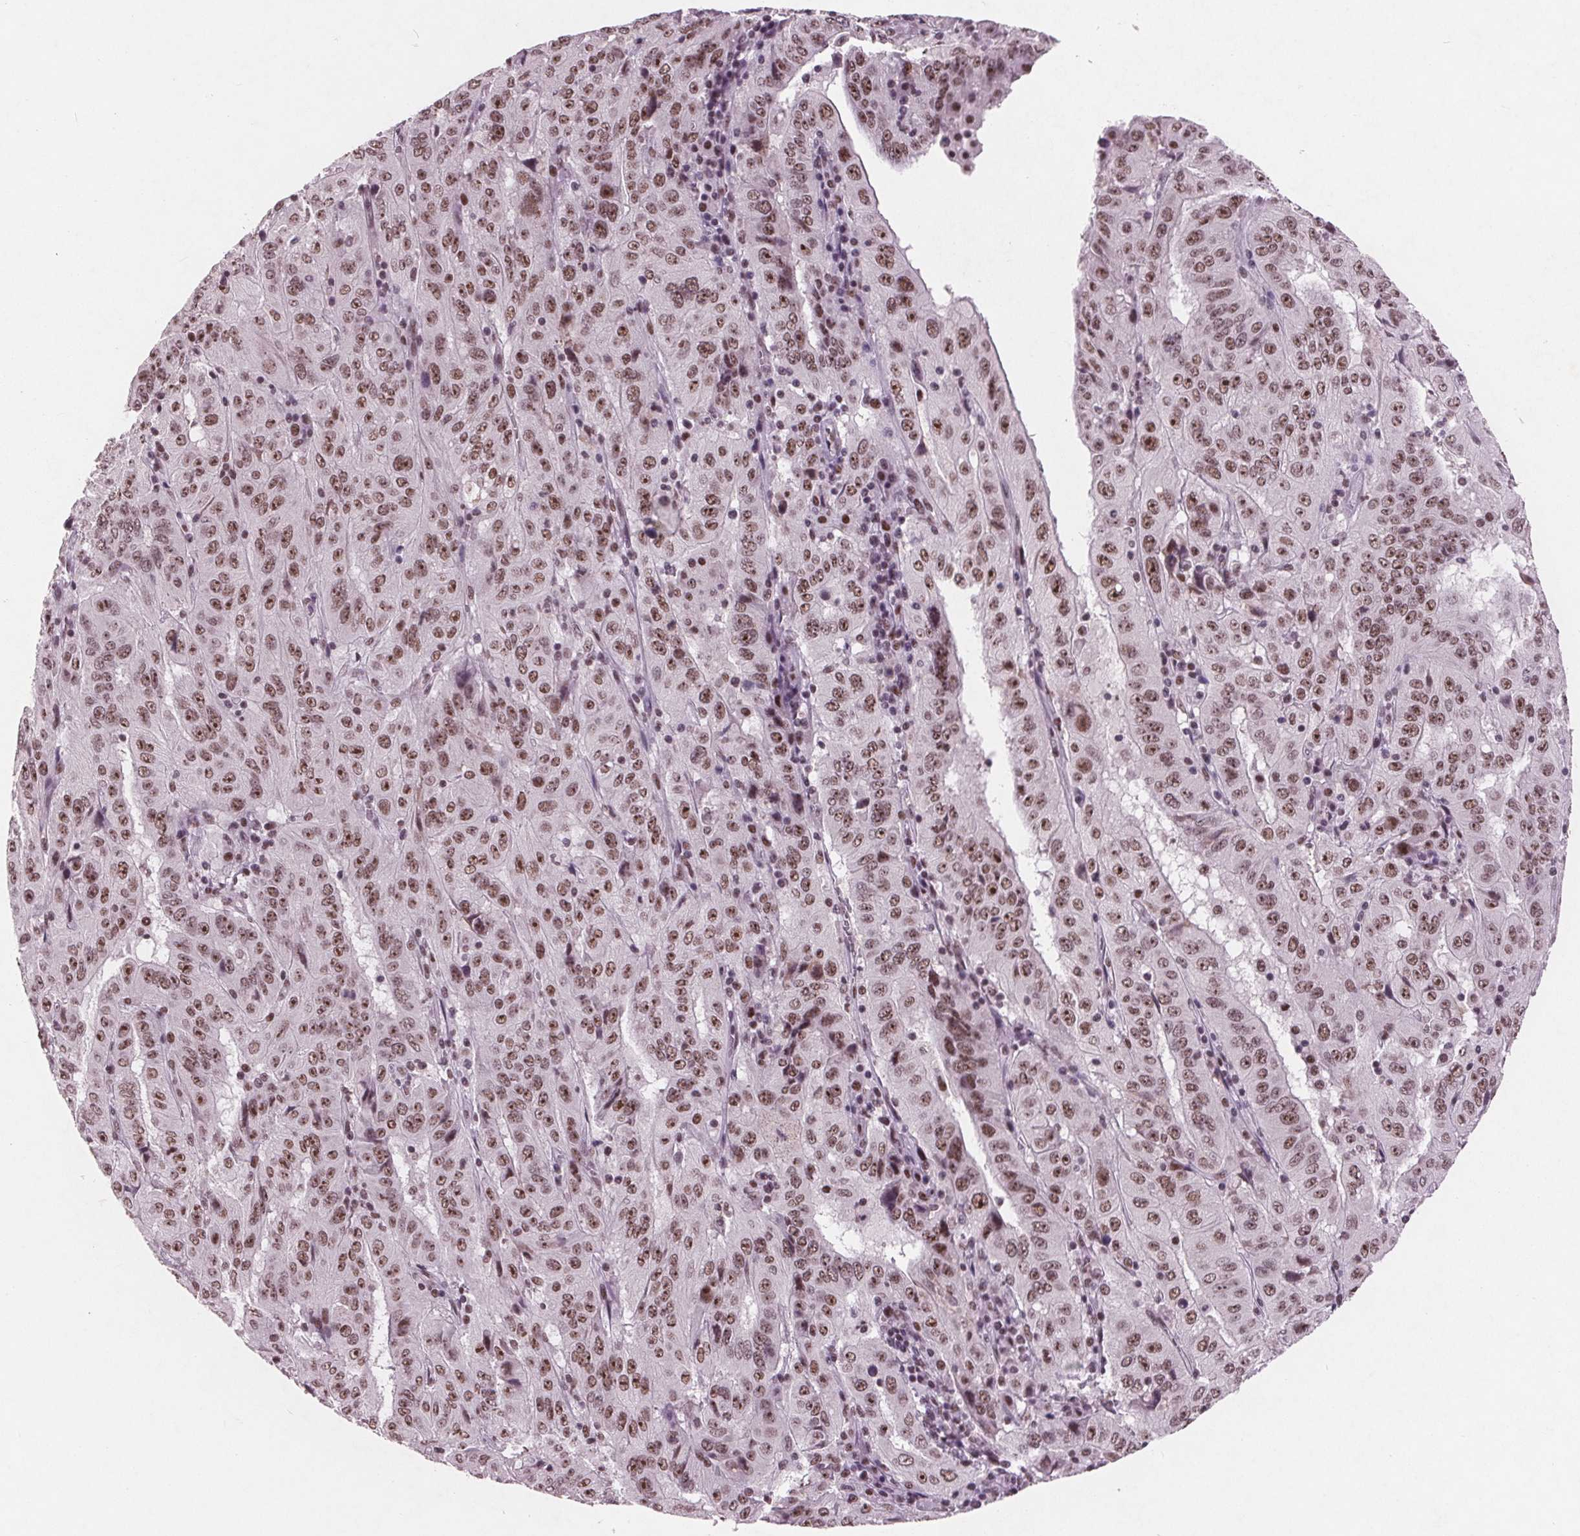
{"staining": {"intensity": "moderate", "quantity": ">75%", "location": "nuclear"}, "tissue": "pancreatic cancer", "cell_type": "Tumor cells", "image_type": "cancer", "snomed": [{"axis": "morphology", "description": "Adenocarcinoma, NOS"}, {"axis": "topography", "description": "Pancreas"}], "caption": "The immunohistochemical stain shows moderate nuclear positivity in tumor cells of adenocarcinoma (pancreatic) tissue.", "gene": "RPS6KA2", "patient": {"sex": "male", "age": 63}}